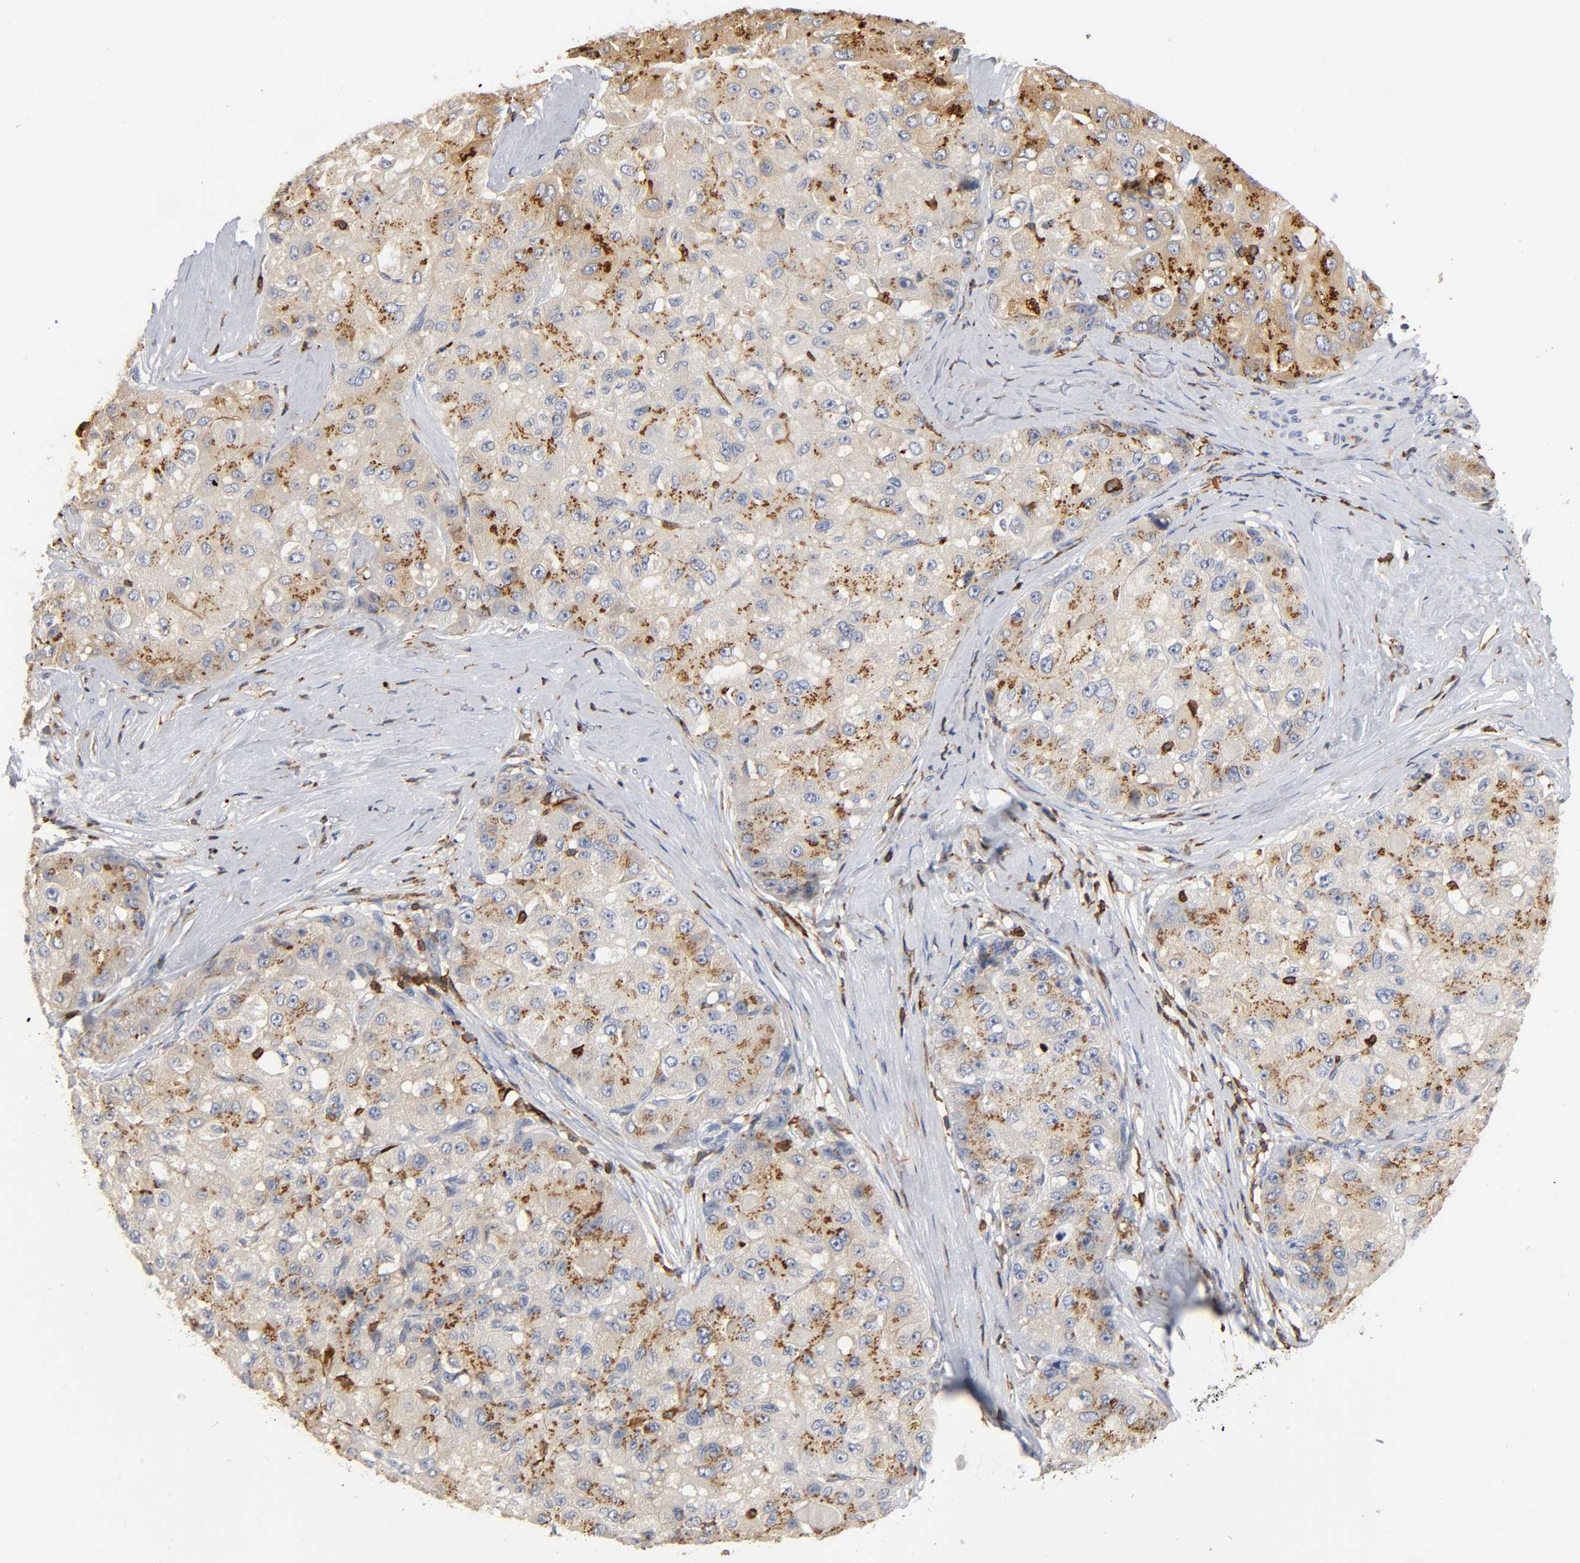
{"staining": {"intensity": "moderate", "quantity": ">75%", "location": "cytoplasmic/membranous"}, "tissue": "liver cancer", "cell_type": "Tumor cells", "image_type": "cancer", "snomed": [{"axis": "morphology", "description": "Carcinoma, Hepatocellular, NOS"}, {"axis": "topography", "description": "Liver"}], "caption": "High-magnification brightfield microscopy of liver cancer (hepatocellular carcinoma) stained with DAB (3,3'-diaminobenzidine) (brown) and counterstained with hematoxylin (blue). tumor cells exhibit moderate cytoplasmic/membranous positivity is identified in about>75% of cells.", "gene": "CAPN10", "patient": {"sex": "male", "age": 80}}